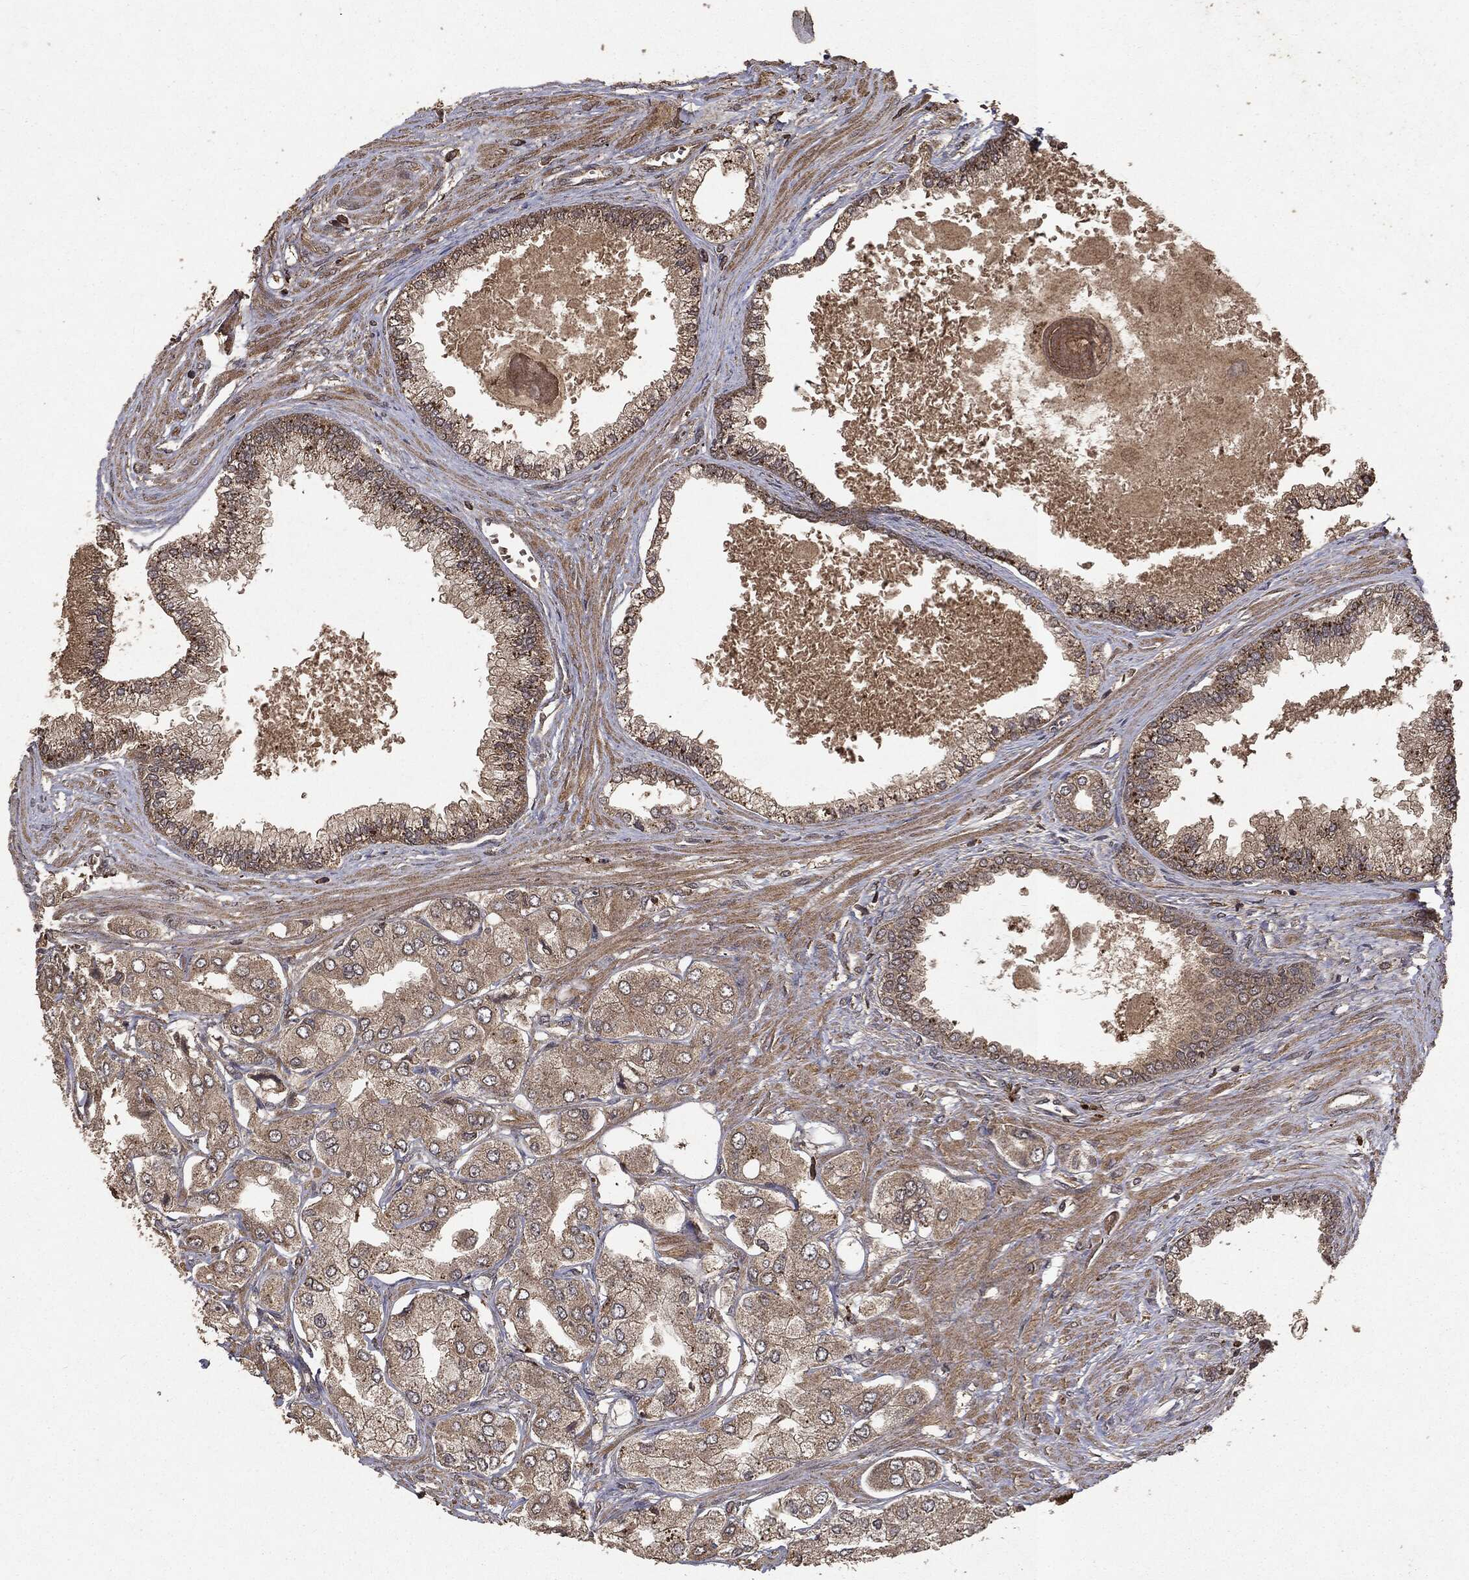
{"staining": {"intensity": "weak", "quantity": "25%-75%", "location": "cytoplasmic/membranous"}, "tissue": "prostate cancer", "cell_type": "Tumor cells", "image_type": "cancer", "snomed": [{"axis": "morphology", "description": "Adenocarcinoma, Low grade"}, {"axis": "topography", "description": "Prostate"}], "caption": "Prostate cancer (adenocarcinoma (low-grade)) was stained to show a protein in brown. There is low levels of weak cytoplasmic/membranous staining in approximately 25%-75% of tumor cells. Ihc stains the protein of interest in brown and the nuclei are stained blue.", "gene": "NME1", "patient": {"sex": "male", "age": 69}}